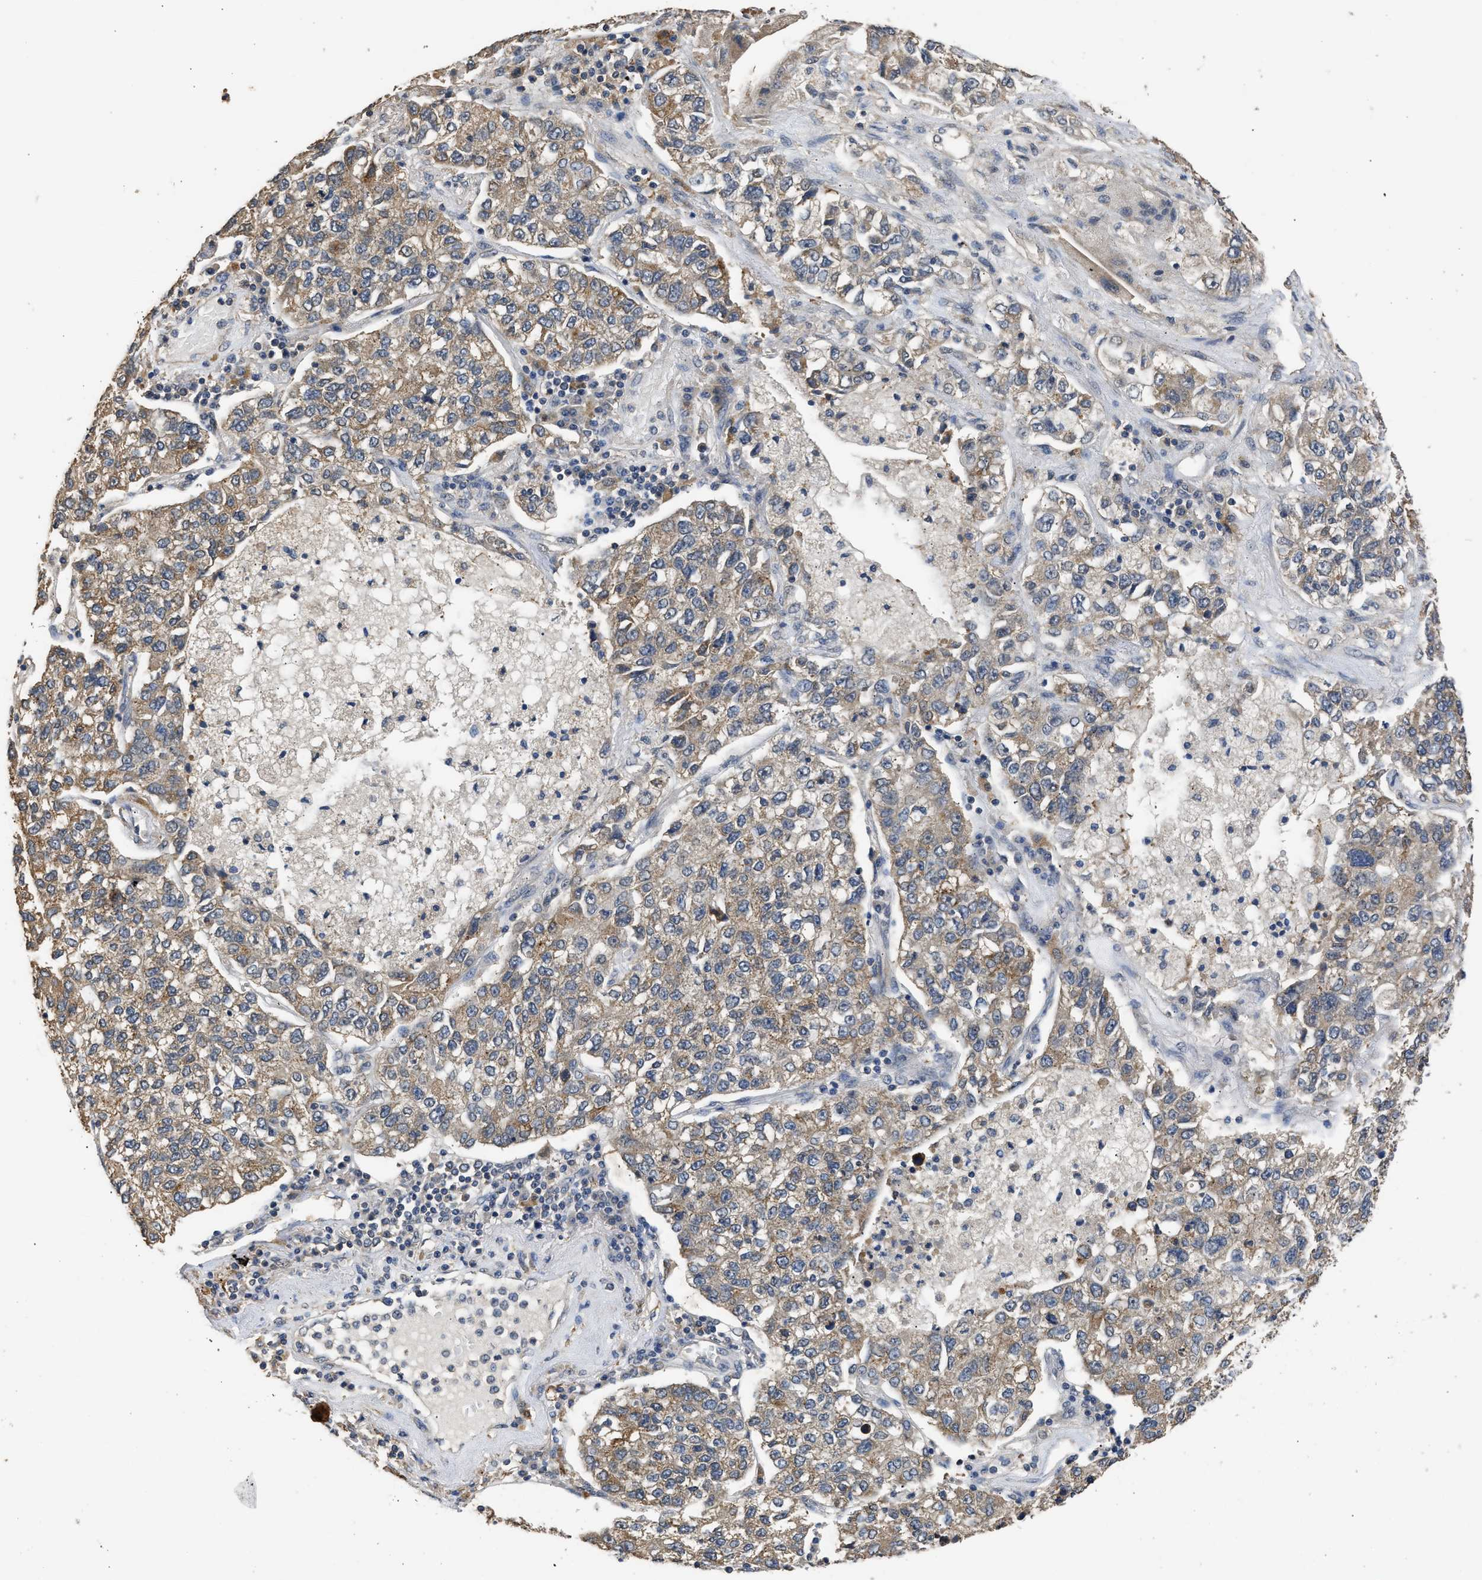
{"staining": {"intensity": "moderate", "quantity": ">75%", "location": "cytoplasmic/membranous"}, "tissue": "lung cancer", "cell_type": "Tumor cells", "image_type": "cancer", "snomed": [{"axis": "morphology", "description": "Adenocarcinoma, NOS"}, {"axis": "topography", "description": "Lung"}], "caption": "An immunohistochemistry image of neoplastic tissue is shown. Protein staining in brown shows moderate cytoplasmic/membranous positivity in adenocarcinoma (lung) within tumor cells.", "gene": "SPINT2", "patient": {"sex": "male", "age": 49}}